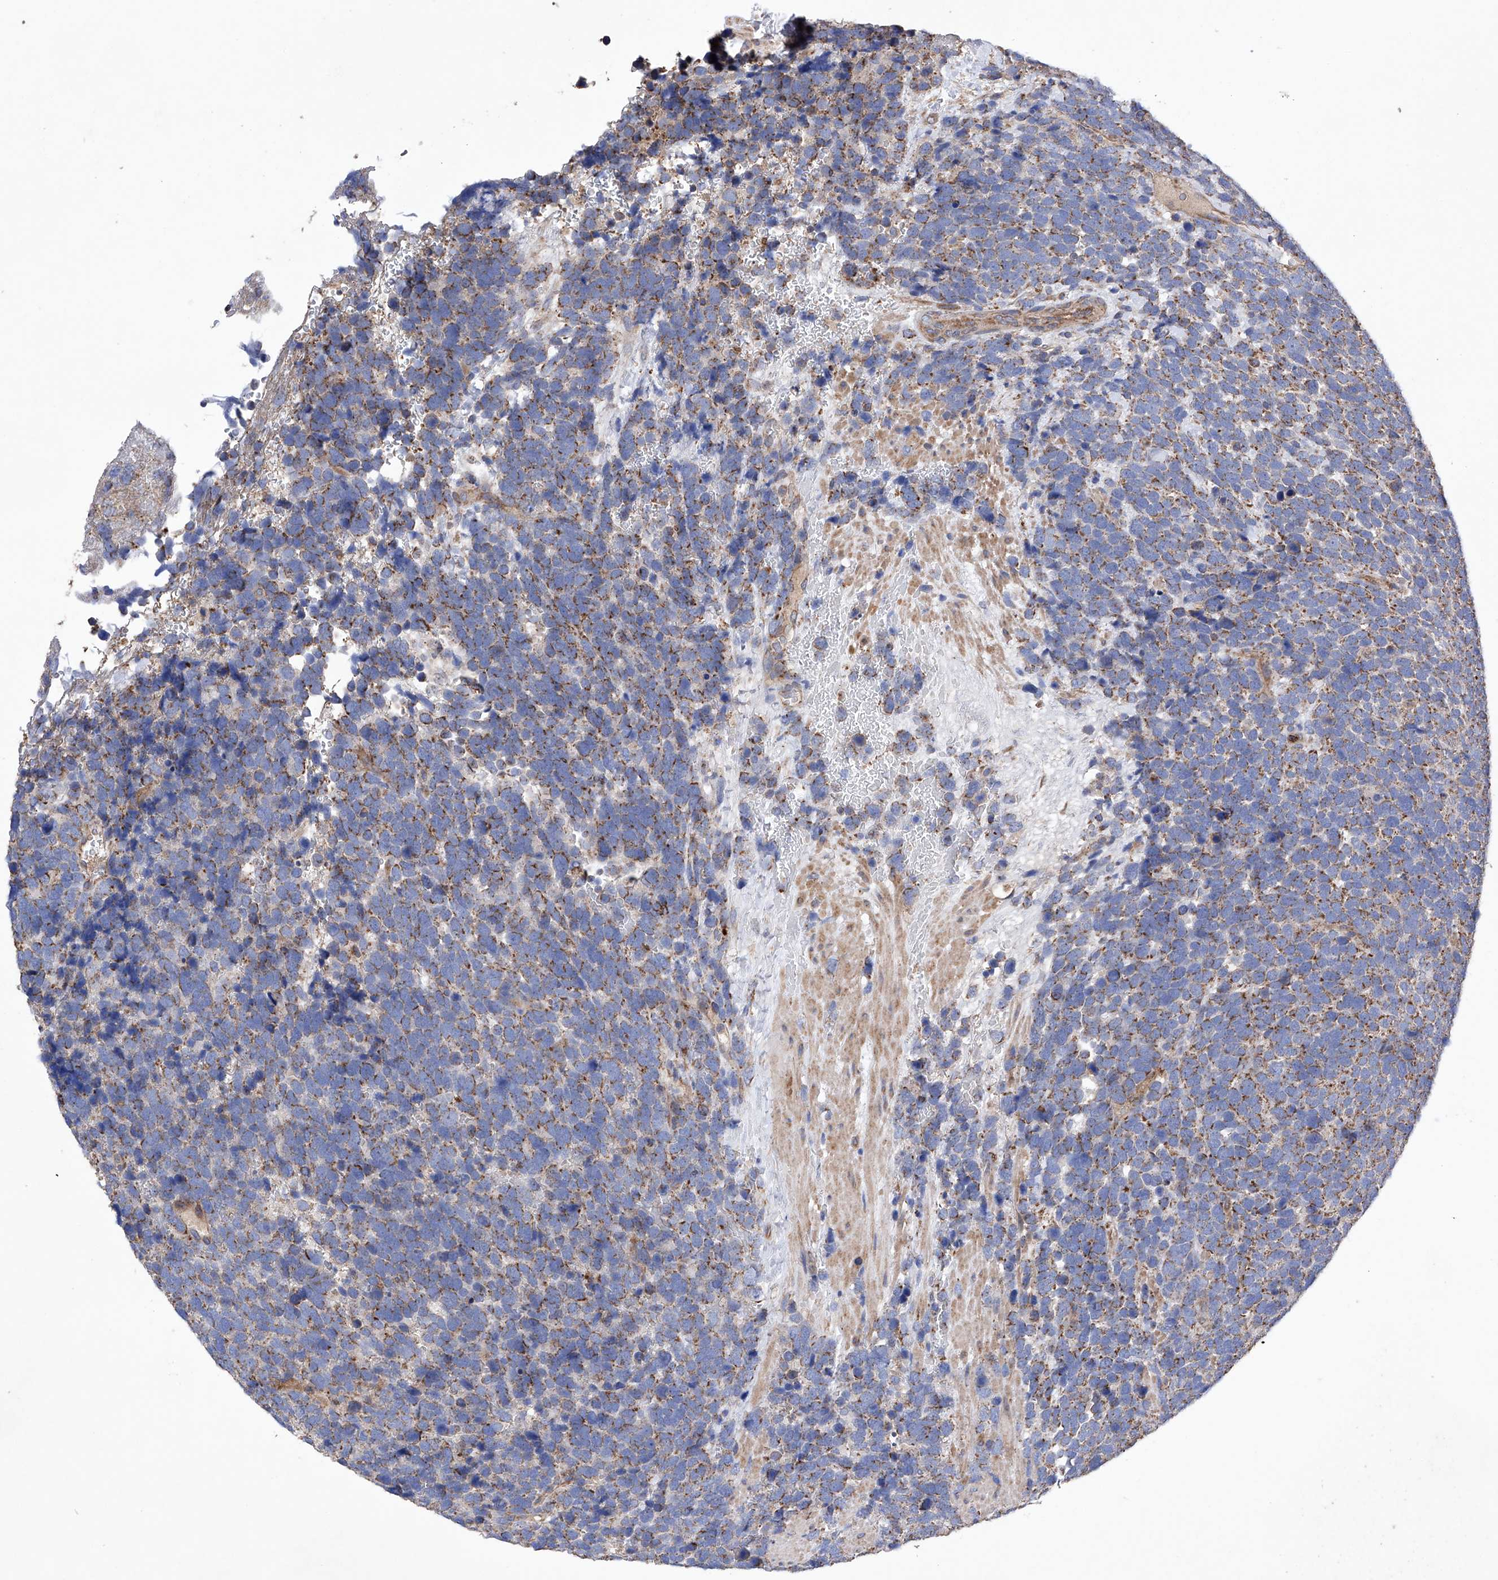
{"staining": {"intensity": "moderate", "quantity": ">75%", "location": "cytoplasmic/membranous"}, "tissue": "urothelial cancer", "cell_type": "Tumor cells", "image_type": "cancer", "snomed": [{"axis": "morphology", "description": "Urothelial carcinoma, High grade"}, {"axis": "topography", "description": "Urinary bladder"}], "caption": "A medium amount of moderate cytoplasmic/membranous staining is seen in approximately >75% of tumor cells in urothelial carcinoma (high-grade) tissue.", "gene": "EFCAB2", "patient": {"sex": "female", "age": 82}}